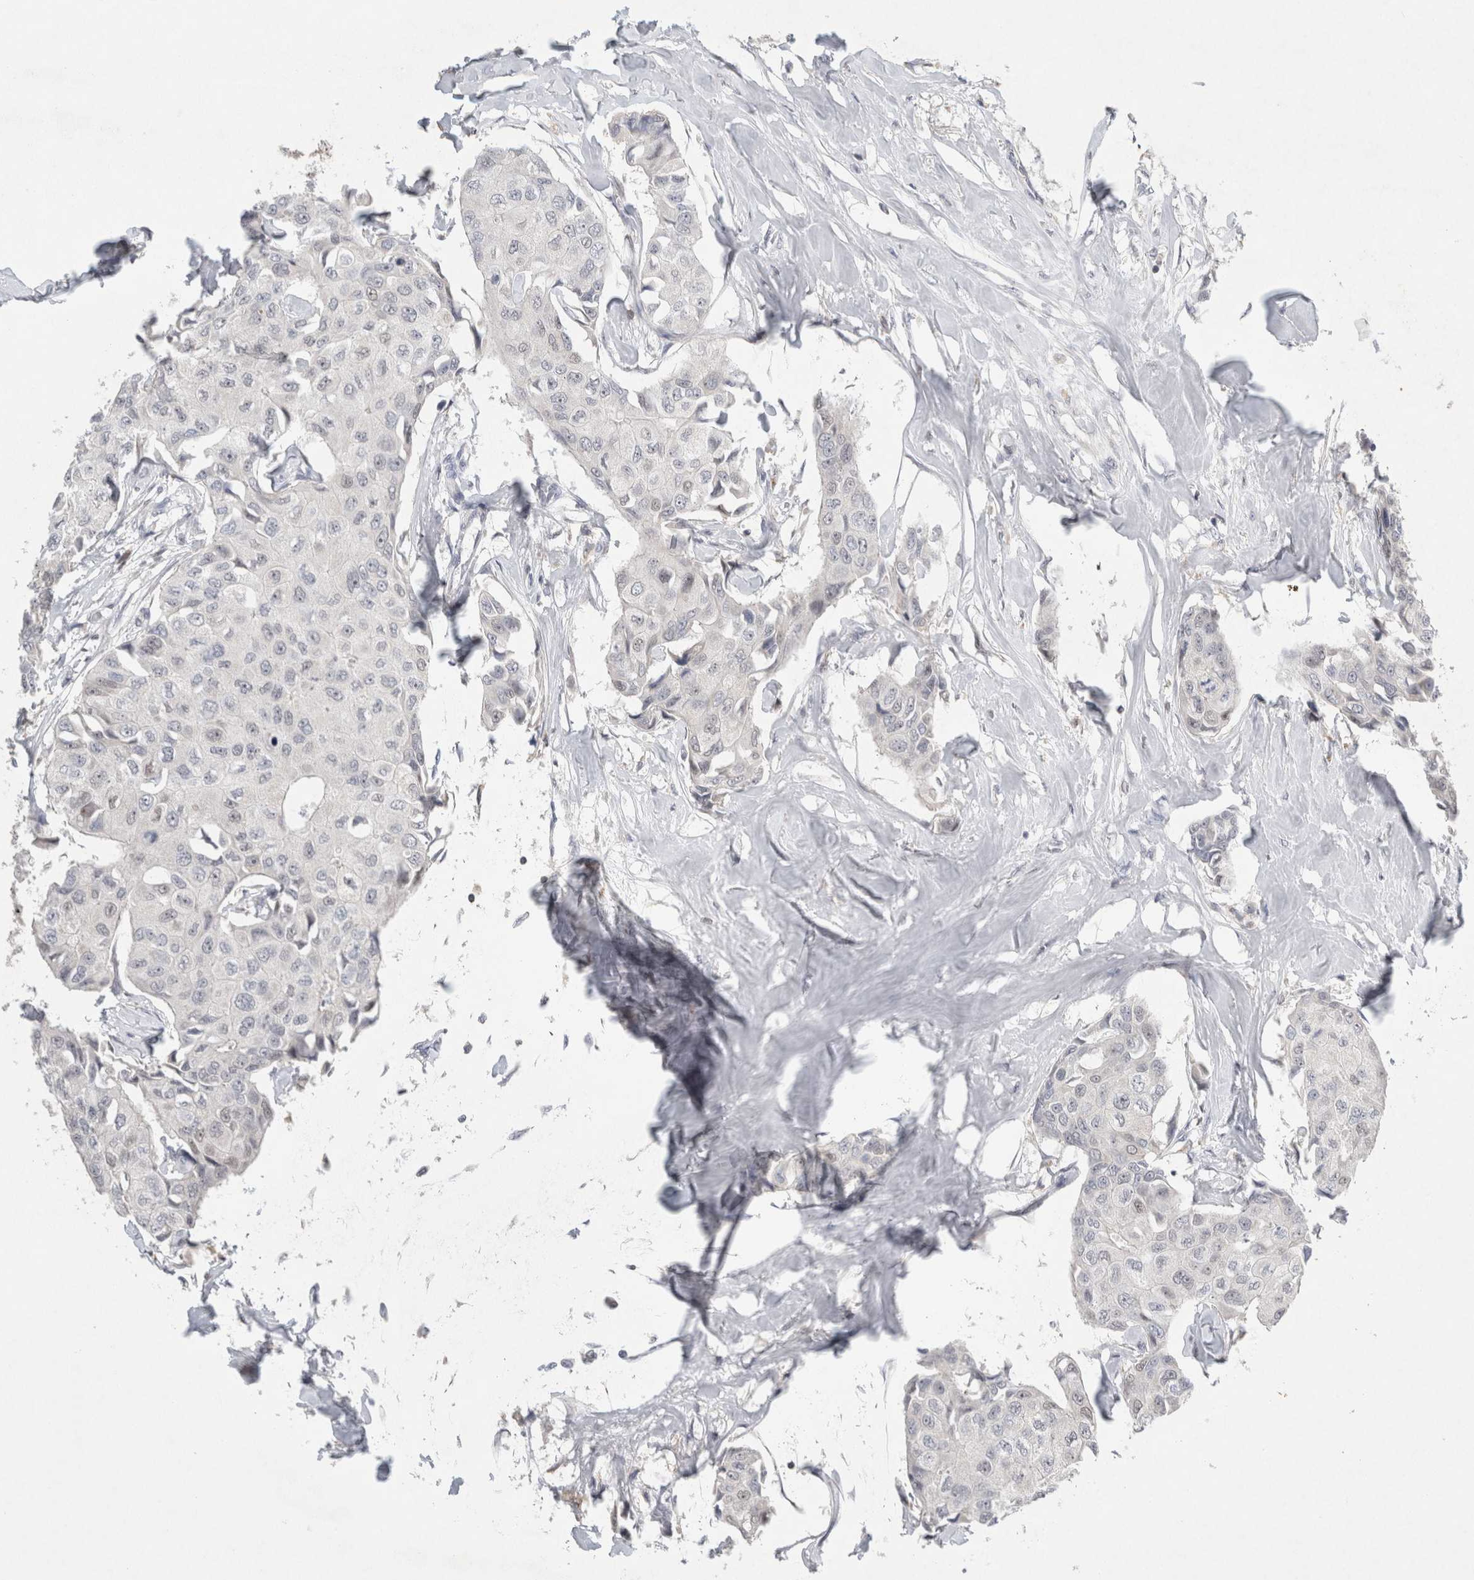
{"staining": {"intensity": "negative", "quantity": "none", "location": "none"}, "tissue": "breast cancer", "cell_type": "Tumor cells", "image_type": "cancer", "snomed": [{"axis": "morphology", "description": "Duct carcinoma"}, {"axis": "topography", "description": "Breast"}], "caption": "Invasive ductal carcinoma (breast) was stained to show a protein in brown. There is no significant expression in tumor cells. (Stains: DAB immunohistochemistry with hematoxylin counter stain, Microscopy: brightfield microscopy at high magnification).", "gene": "AGMAT", "patient": {"sex": "female", "age": 80}}